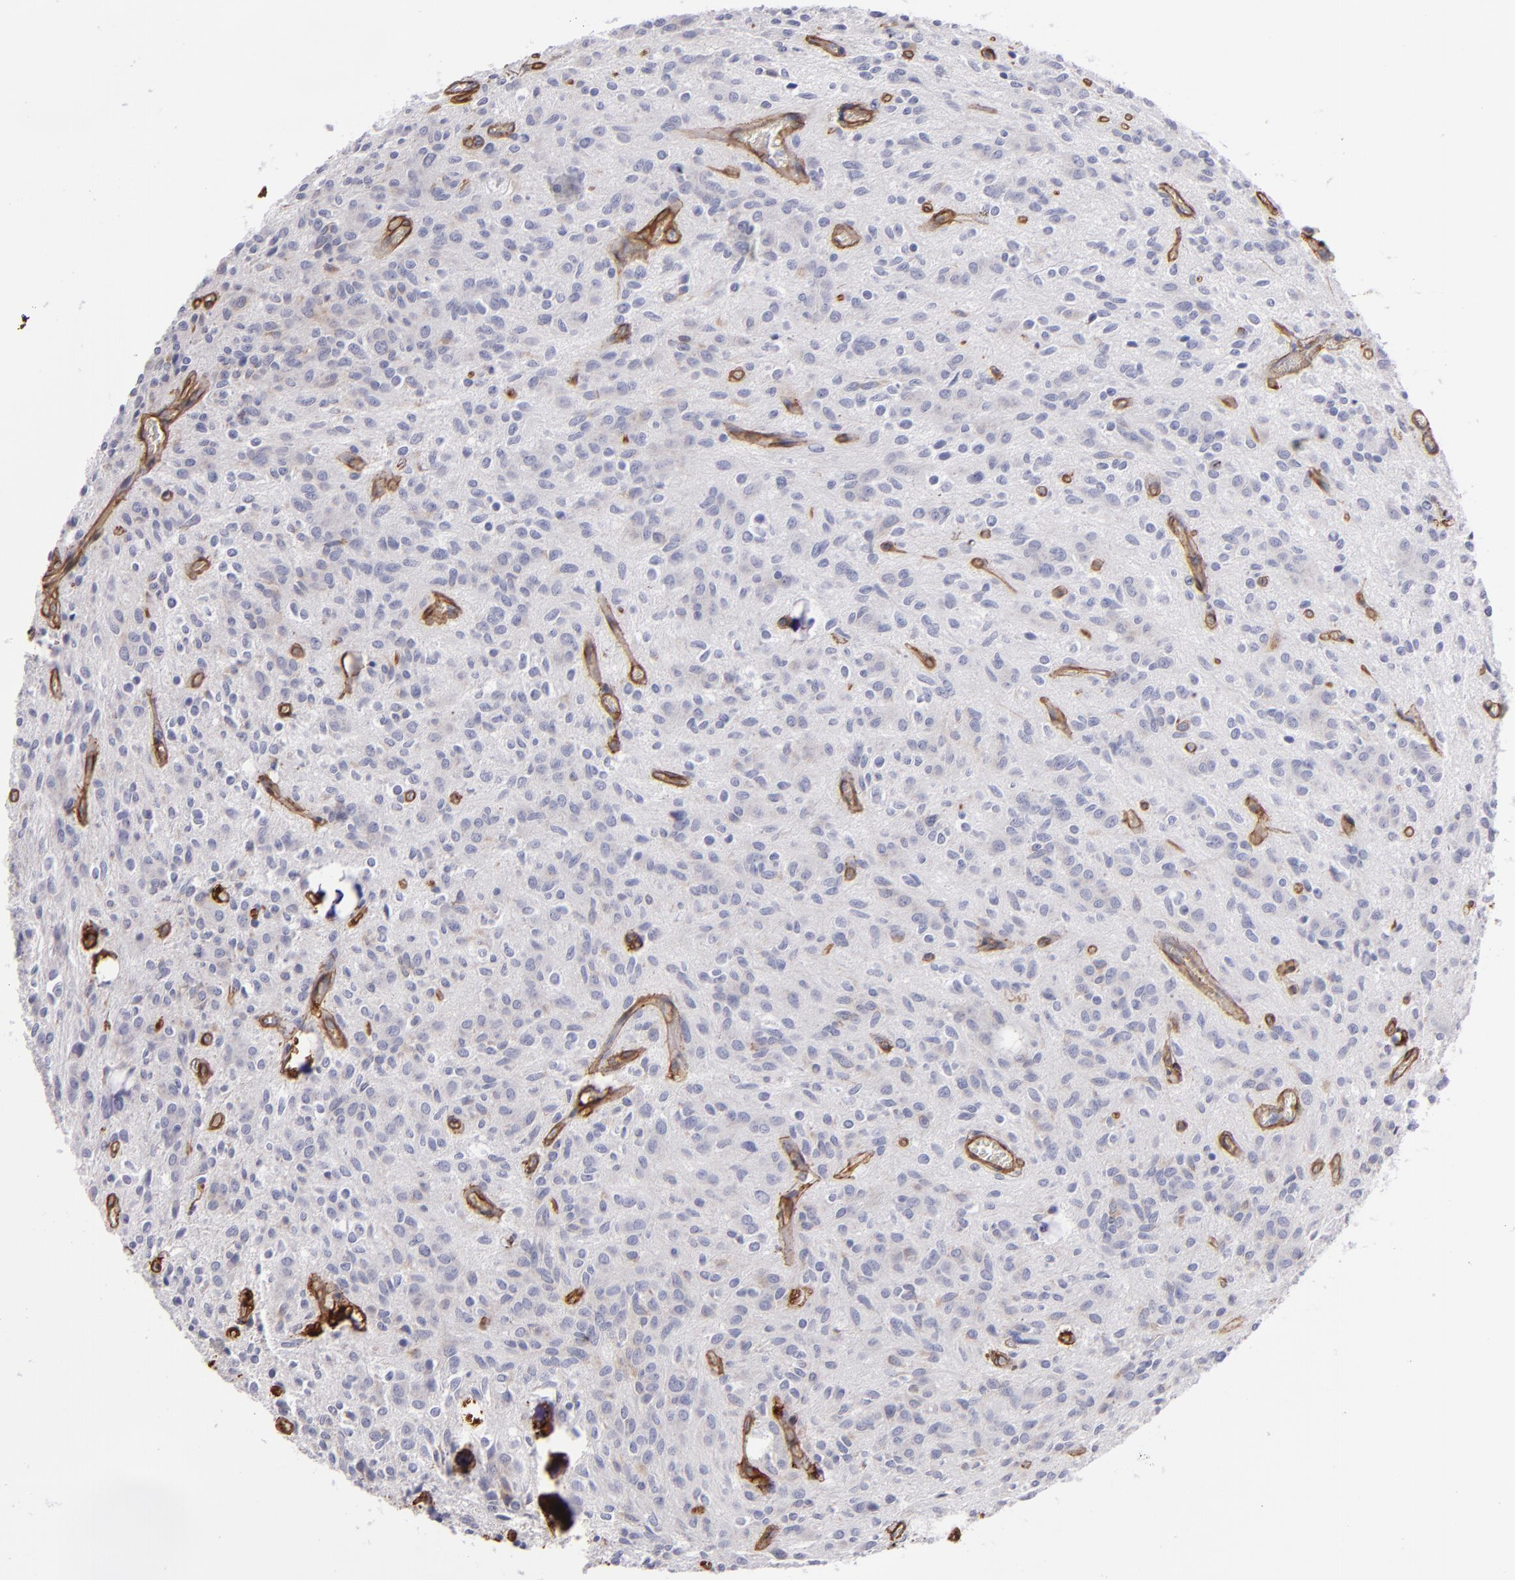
{"staining": {"intensity": "negative", "quantity": "none", "location": "none"}, "tissue": "glioma", "cell_type": "Tumor cells", "image_type": "cancer", "snomed": [{"axis": "morphology", "description": "Glioma, malignant, Low grade"}, {"axis": "topography", "description": "Brain"}], "caption": "A micrograph of malignant low-grade glioma stained for a protein exhibits no brown staining in tumor cells.", "gene": "LAMC1", "patient": {"sex": "female", "age": 15}}